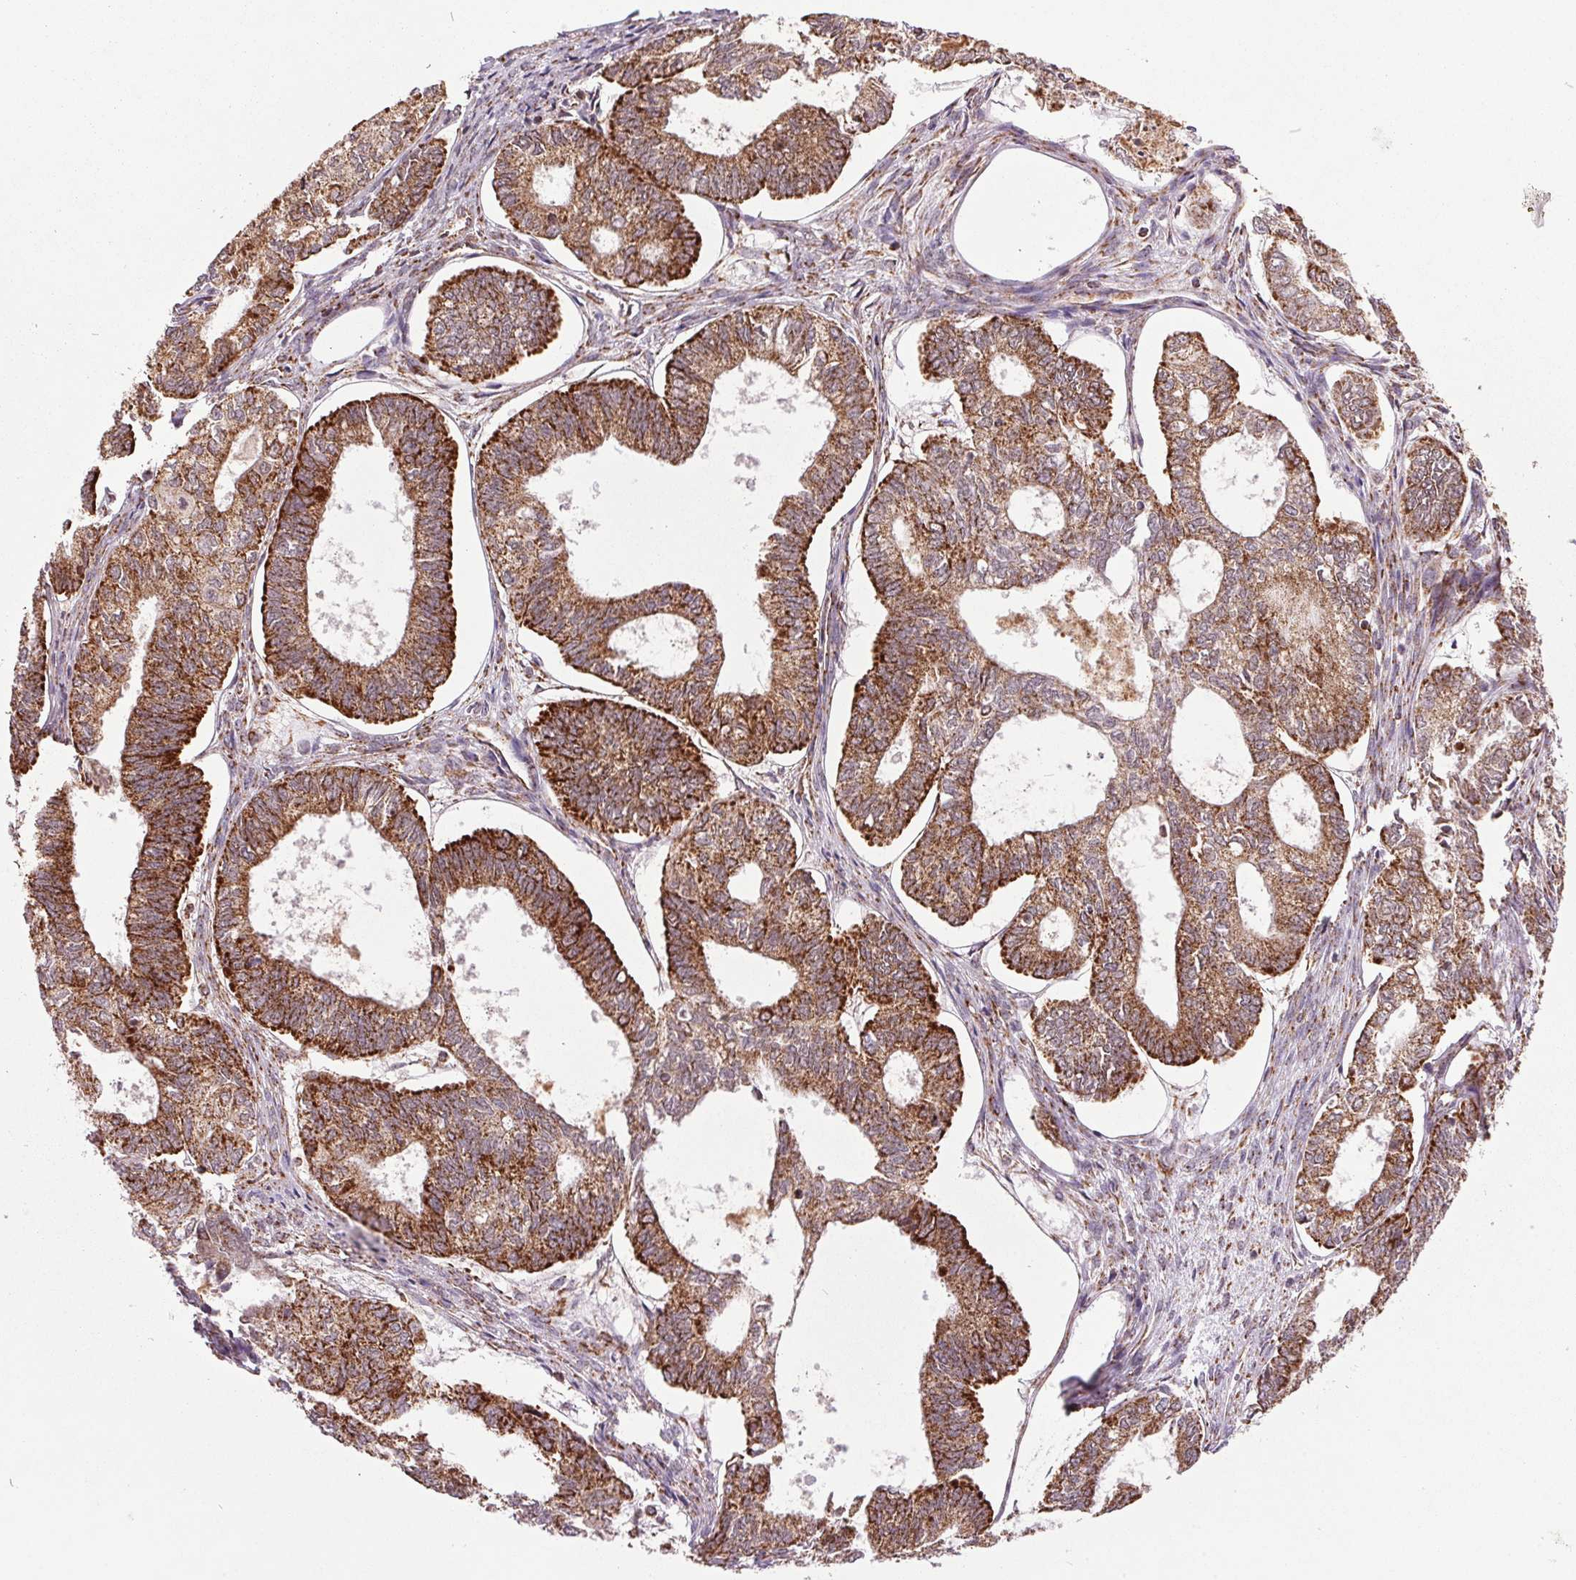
{"staining": {"intensity": "strong", "quantity": ">75%", "location": "cytoplasmic/membranous"}, "tissue": "ovarian cancer", "cell_type": "Tumor cells", "image_type": "cancer", "snomed": [{"axis": "morphology", "description": "Carcinoma, endometroid"}, {"axis": "topography", "description": "Ovary"}], "caption": "Immunohistochemical staining of ovarian cancer (endometroid carcinoma) demonstrates strong cytoplasmic/membranous protein expression in about >75% of tumor cells.", "gene": "NDUFS6", "patient": {"sex": "female", "age": 64}}